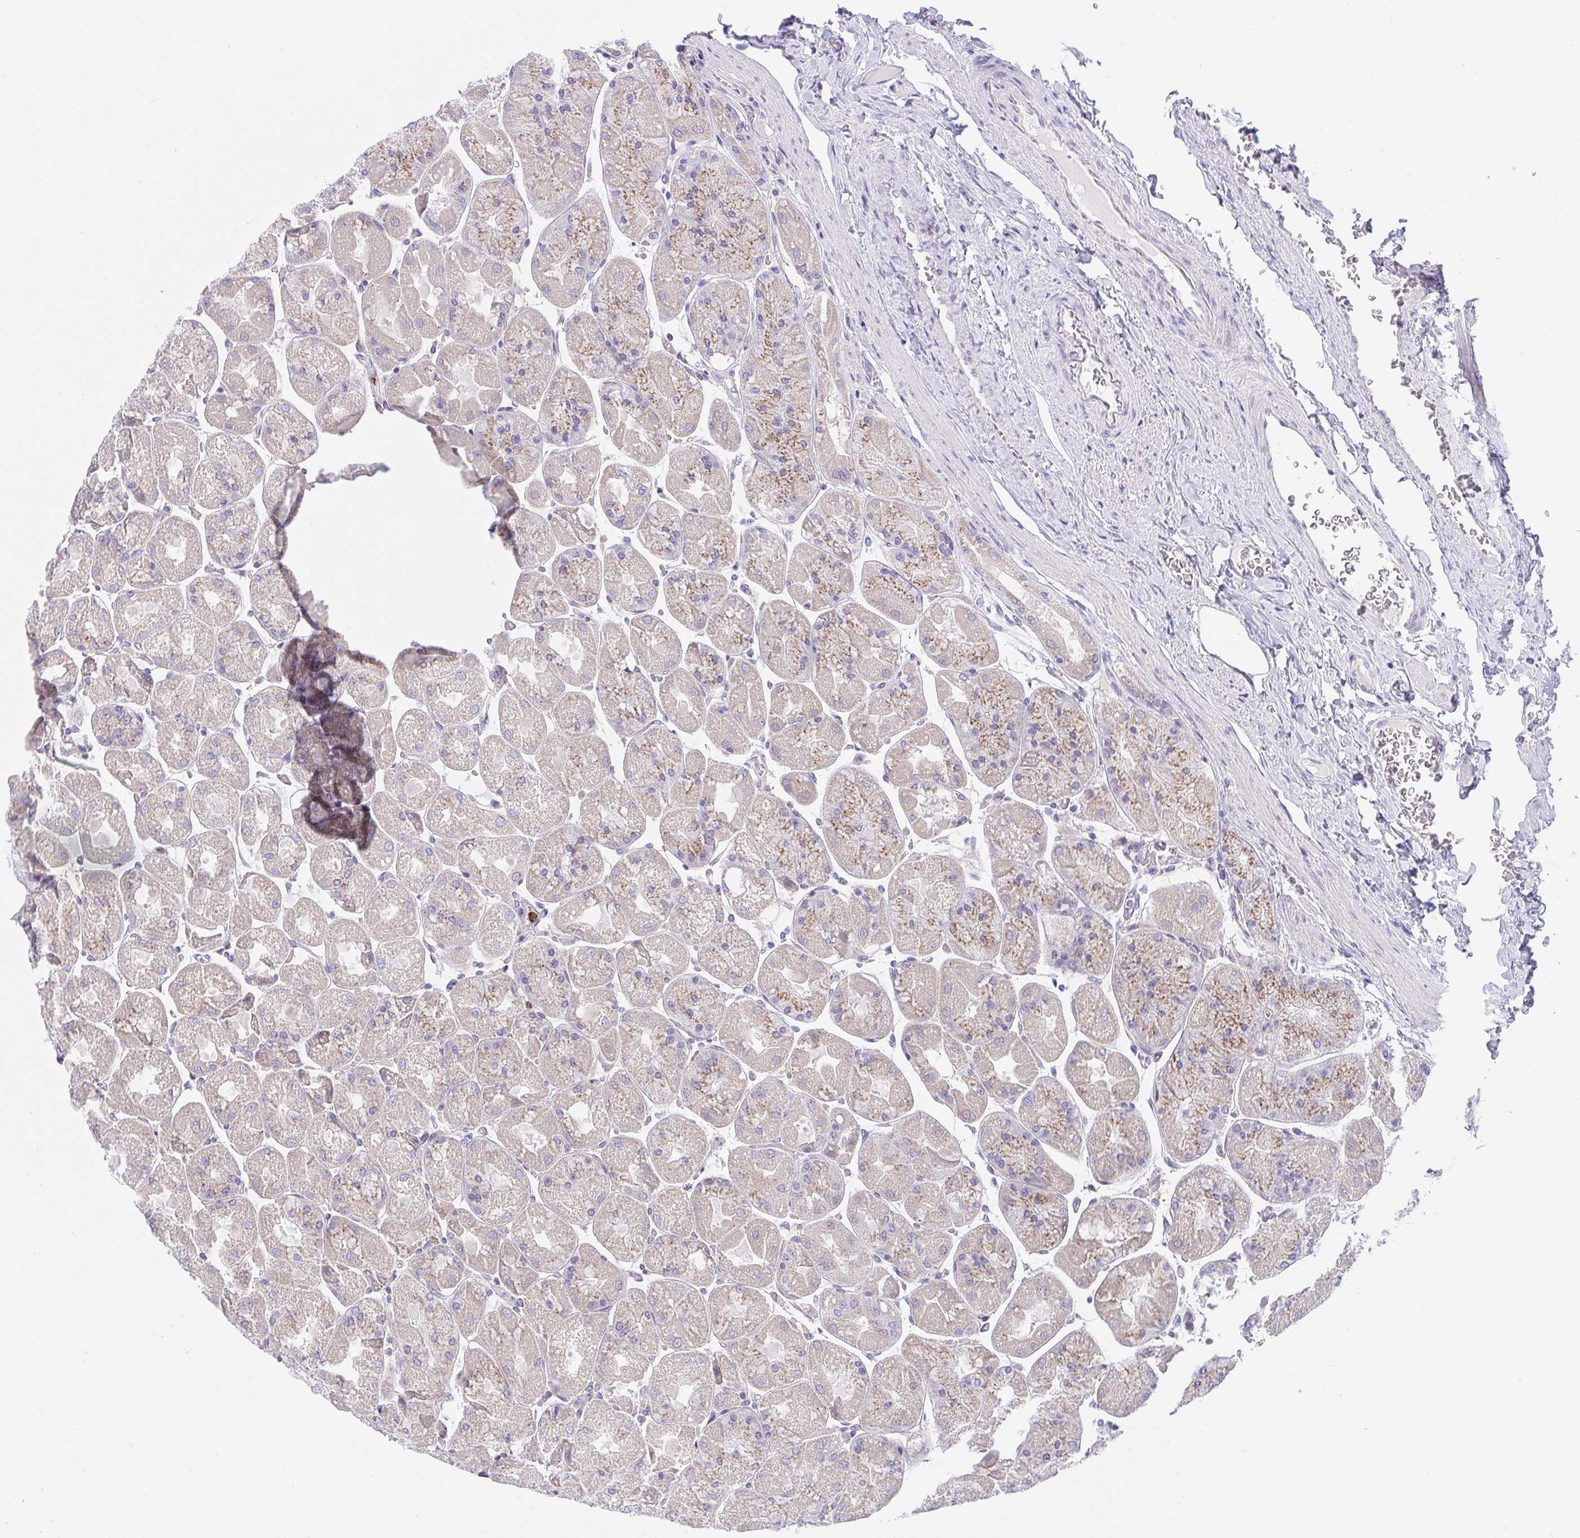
{"staining": {"intensity": "strong", "quantity": "25%-75%", "location": "cytoplasmic/membranous"}, "tissue": "stomach", "cell_type": "Glandular cells", "image_type": "normal", "snomed": [{"axis": "morphology", "description": "Normal tissue, NOS"}, {"axis": "topography", "description": "Stomach"}], "caption": "Glandular cells display high levels of strong cytoplasmic/membranous positivity in about 25%-75% of cells in unremarkable stomach.", "gene": "ZNF554", "patient": {"sex": "female", "age": 61}}